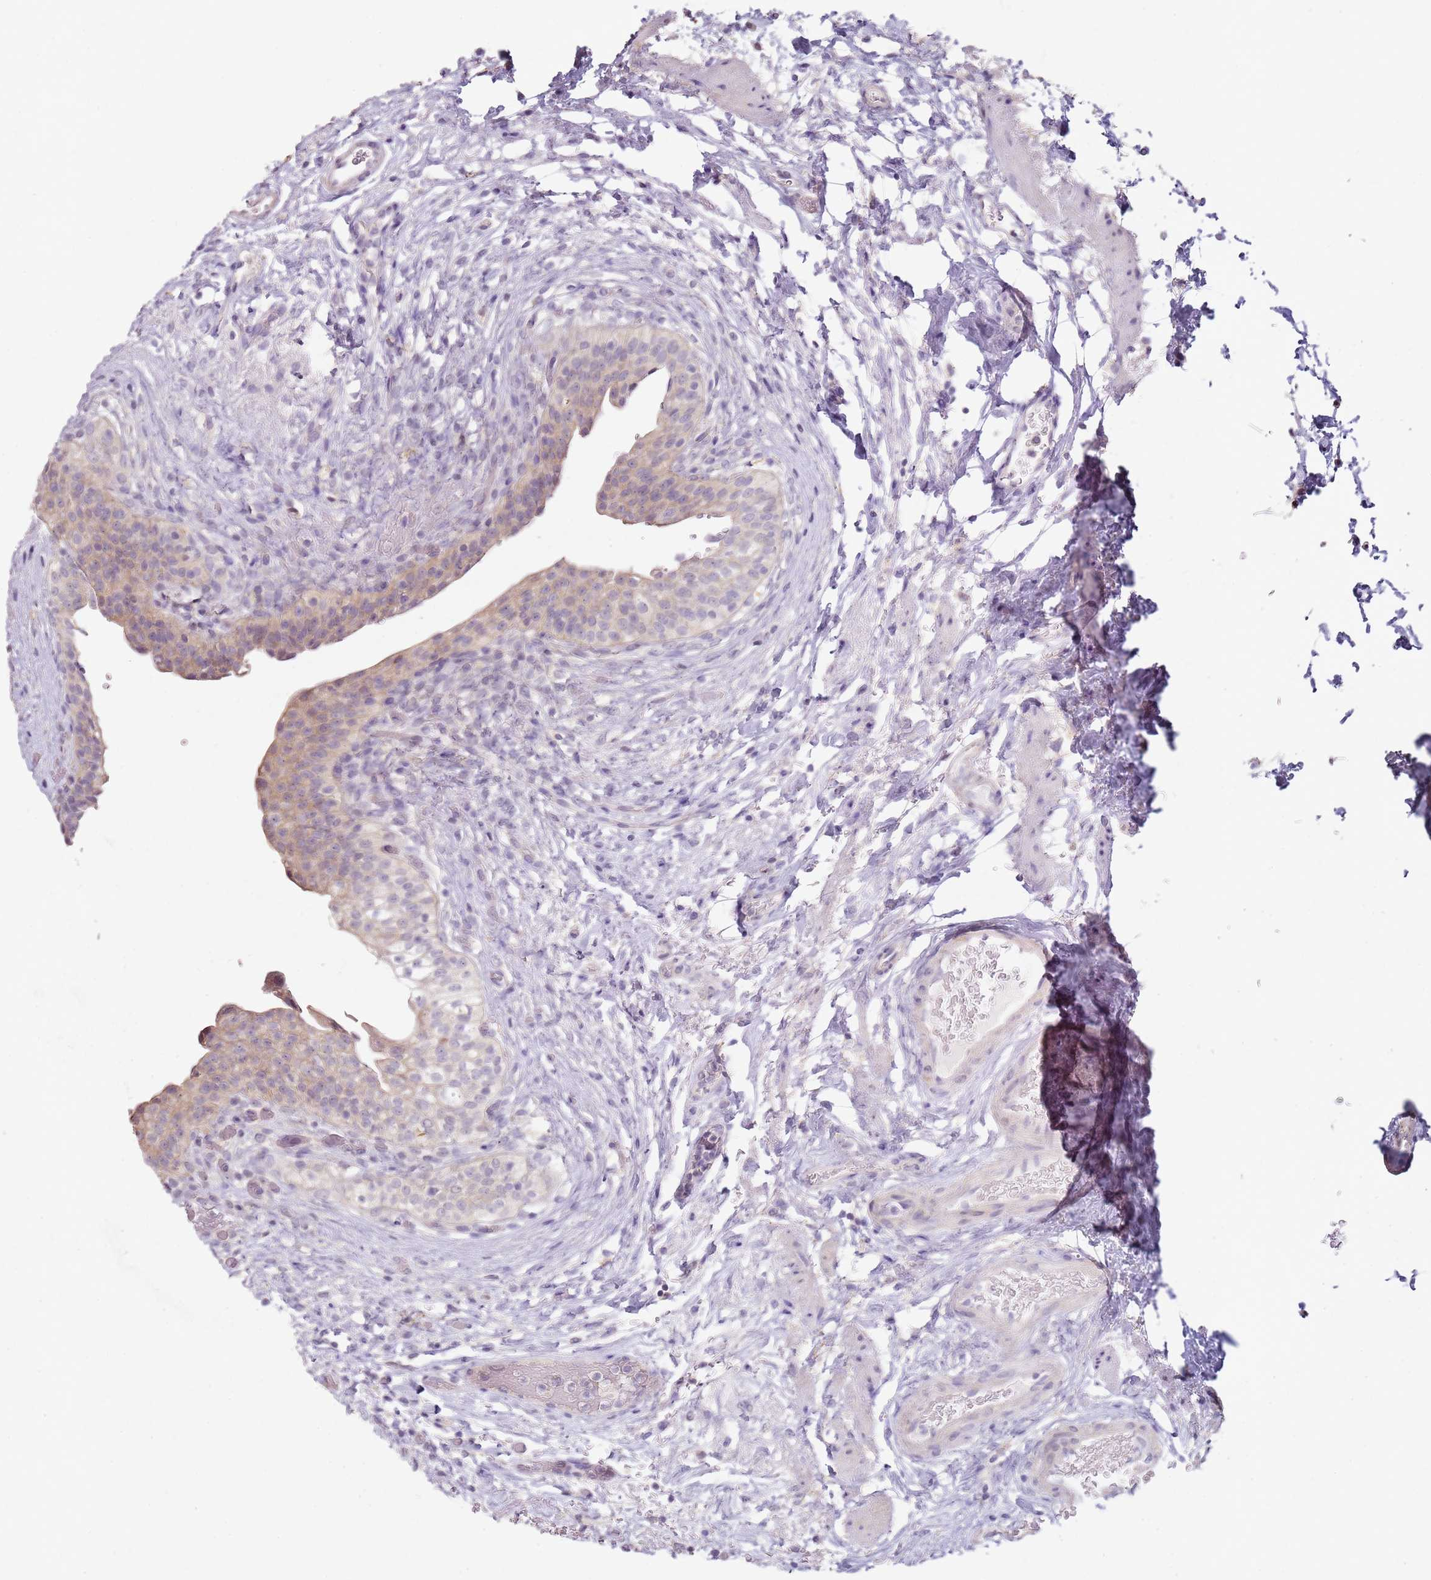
{"staining": {"intensity": "weak", "quantity": "<25%", "location": "cytoplasmic/membranous"}, "tissue": "urinary bladder", "cell_type": "Urothelial cells", "image_type": "normal", "snomed": [{"axis": "morphology", "description": "Normal tissue, NOS"}, {"axis": "topography", "description": "Urinary bladder"}], "caption": "Immunohistochemistry (IHC) of unremarkable urinary bladder reveals no staining in urothelial cells. (DAB immunohistochemistry with hematoxylin counter stain).", "gene": "MDH1", "patient": {"sex": "male", "age": 69}}